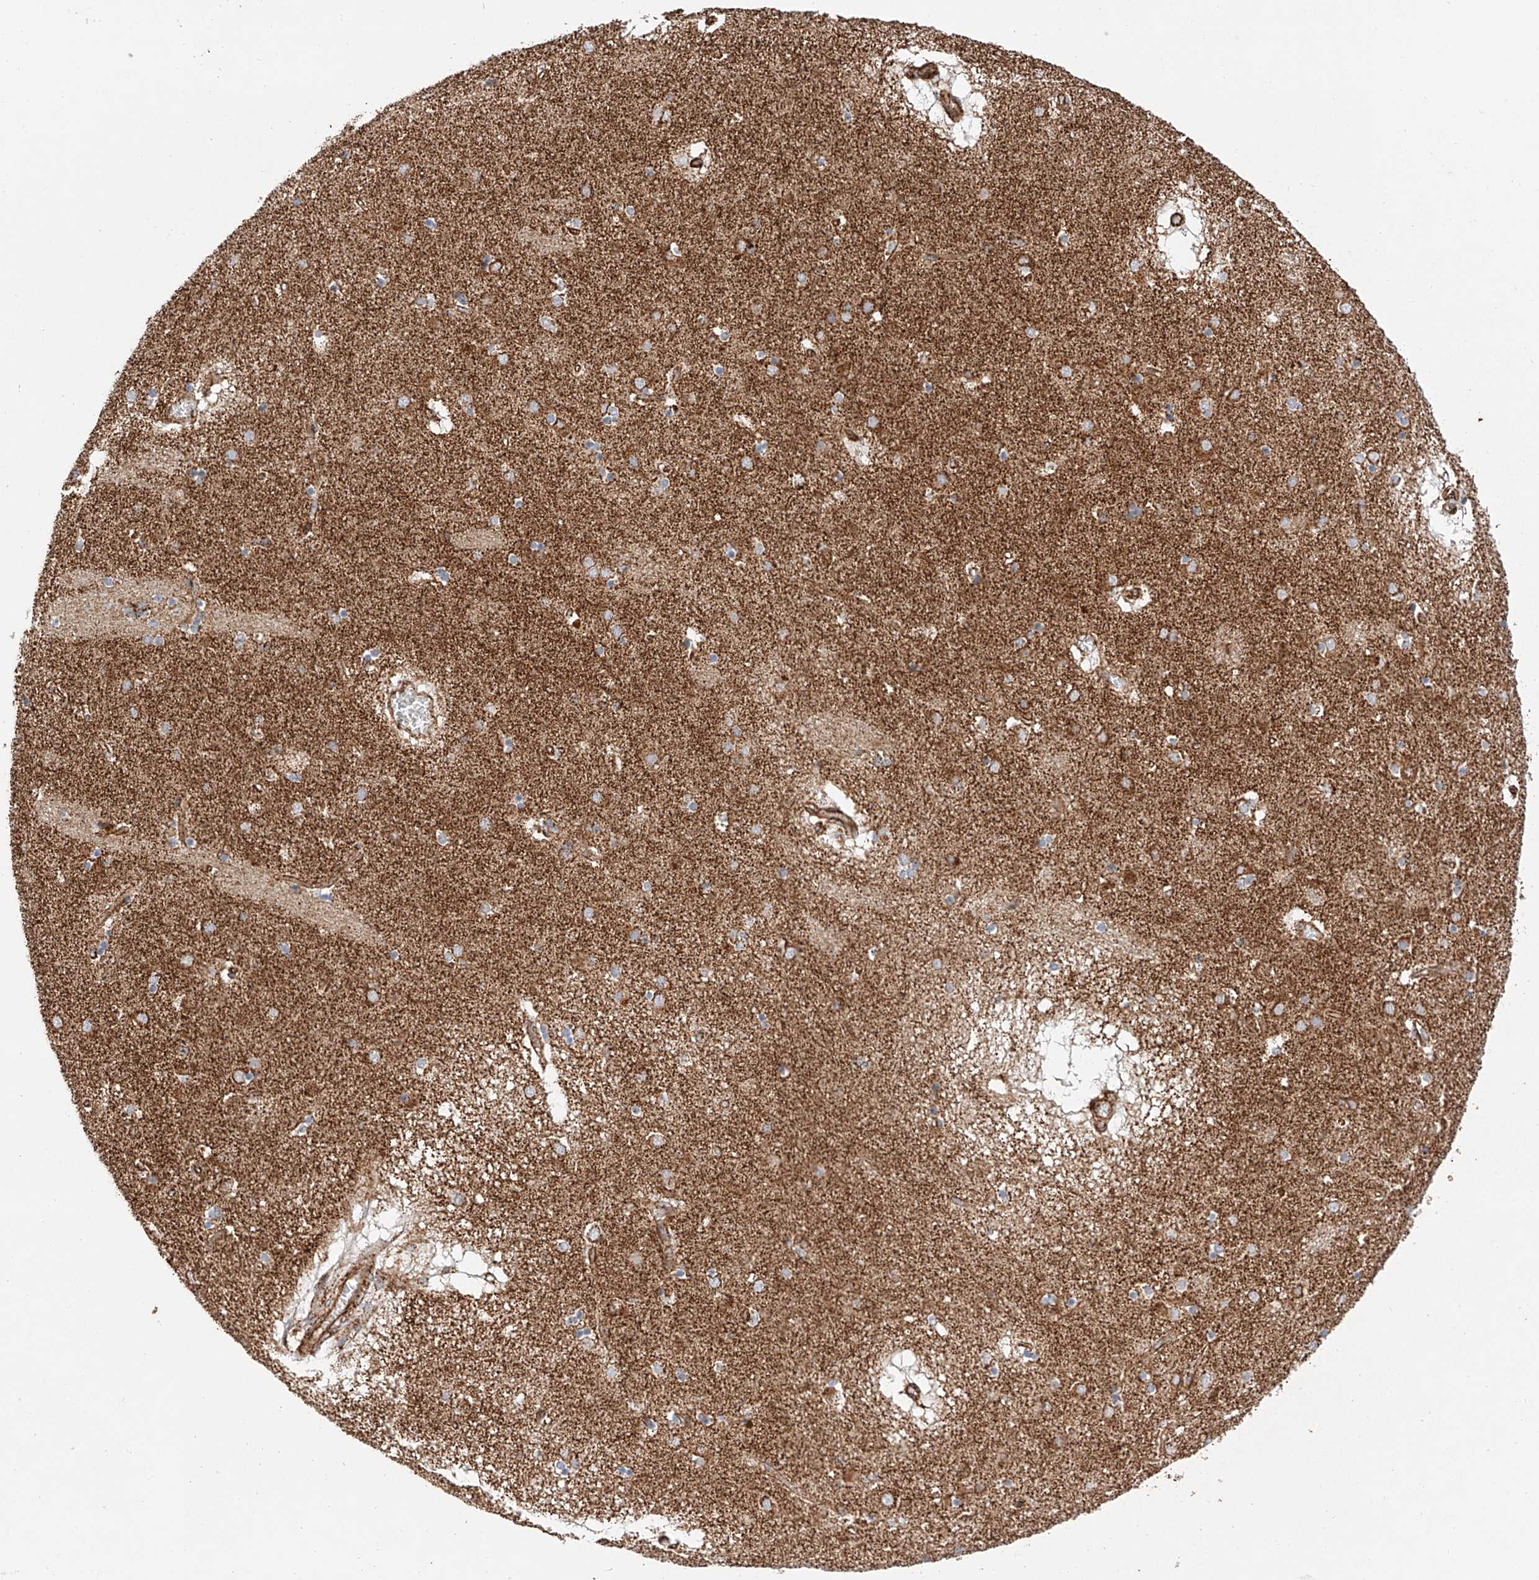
{"staining": {"intensity": "moderate", "quantity": "<25%", "location": "cytoplasmic/membranous"}, "tissue": "caudate", "cell_type": "Glial cells", "image_type": "normal", "snomed": [{"axis": "morphology", "description": "Normal tissue, NOS"}, {"axis": "topography", "description": "Lateral ventricle wall"}], "caption": "This image exhibits IHC staining of unremarkable caudate, with low moderate cytoplasmic/membranous staining in approximately <25% of glial cells.", "gene": "NDUFV3", "patient": {"sex": "male", "age": 70}}